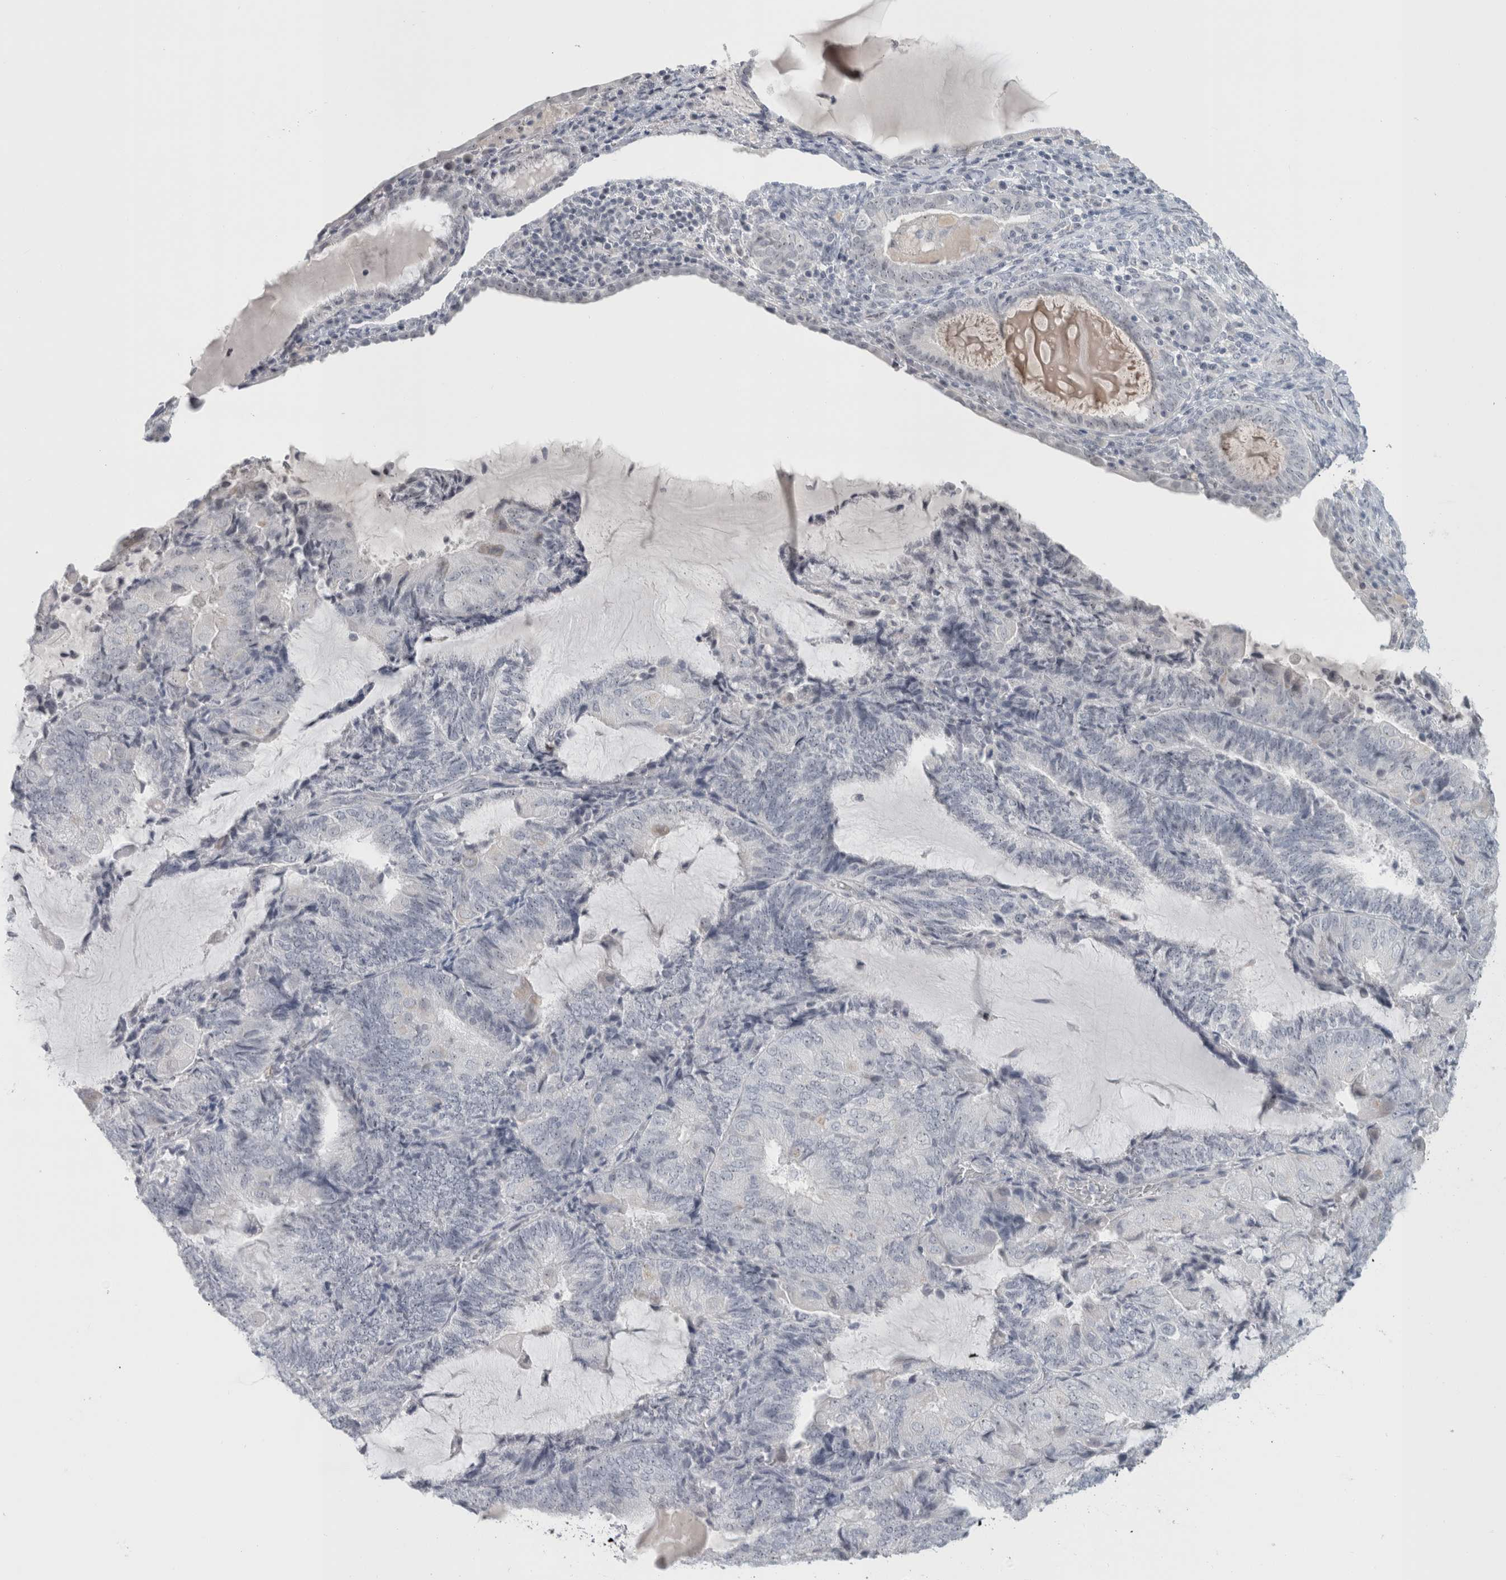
{"staining": {"intensity": "negative", "quantity": "none", "location": "none"}, "tissue": "endometrial cancer", "cell_type": "Tumor cells", "image_type": "cancer", "snomed": [{"axis": "morphology", "description": "Adenocarcinoma, NOS"}, {"axis": "topography", "description": "Endometrium"}], "caption": "Protein analysis of endometrial cancer reveals no significant expression in tumor cells.", "gene": "FMR1NB", "patient": {"sex": "female", "age": 81}}